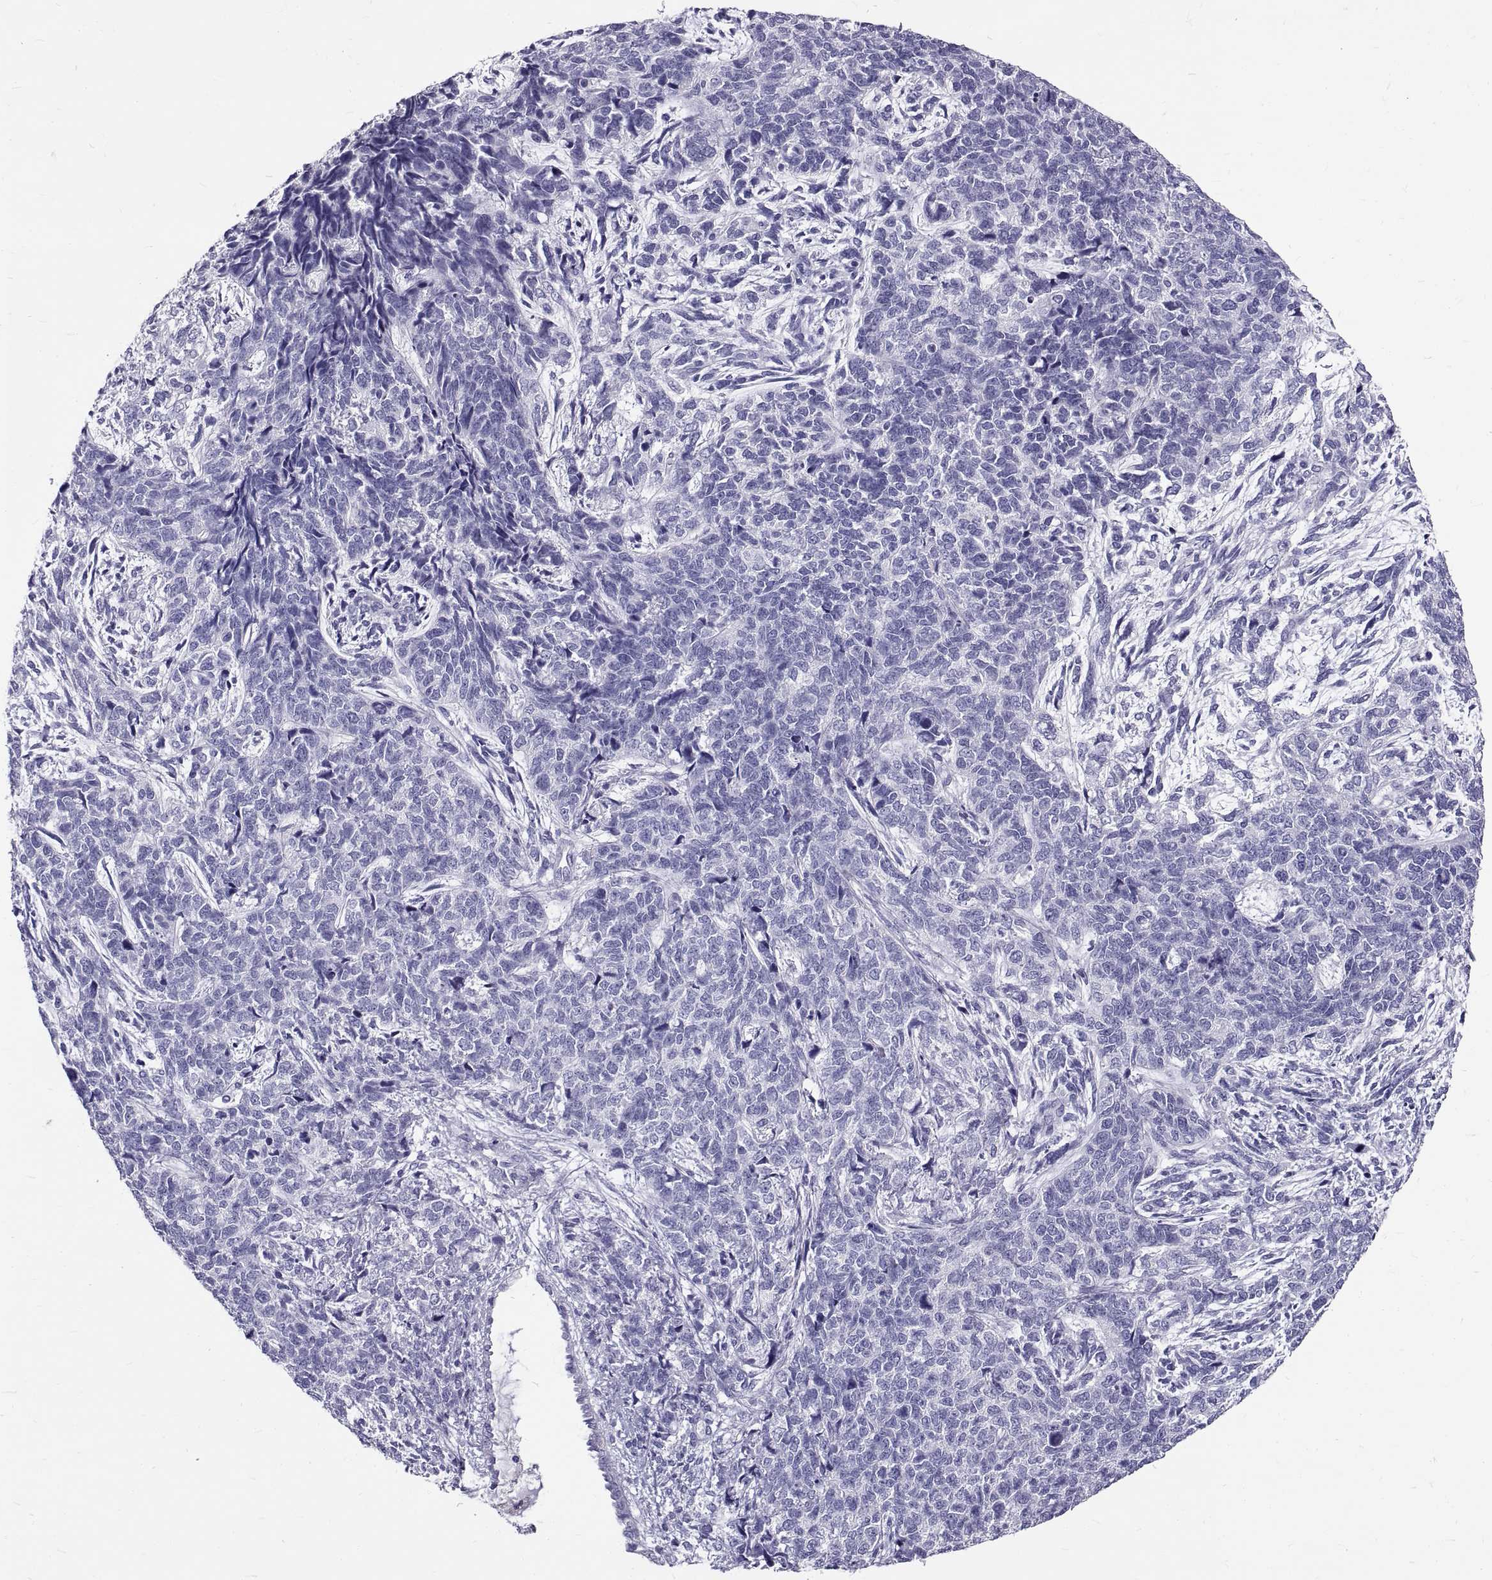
{"staining": {"intensity": "negative", "quantity": "none", "location": "none"}, "tissue": "cervical cancer", "cell_type": "Tumor cells", "image_type": "cancer", "snomed": [{"axis": "morphology", "description": "Squamous cell carcinoma, NOS"}, {"axis": "topography", "description": "Cervix"}], "caption": "A high-resolution micrograph shows IHC staining of cervical cancer (squamous cell carcinoma), which reveals no significant staining in tumor cells.", "gene": "GNG12", "patient": {"sex": "female", "age": 63}}